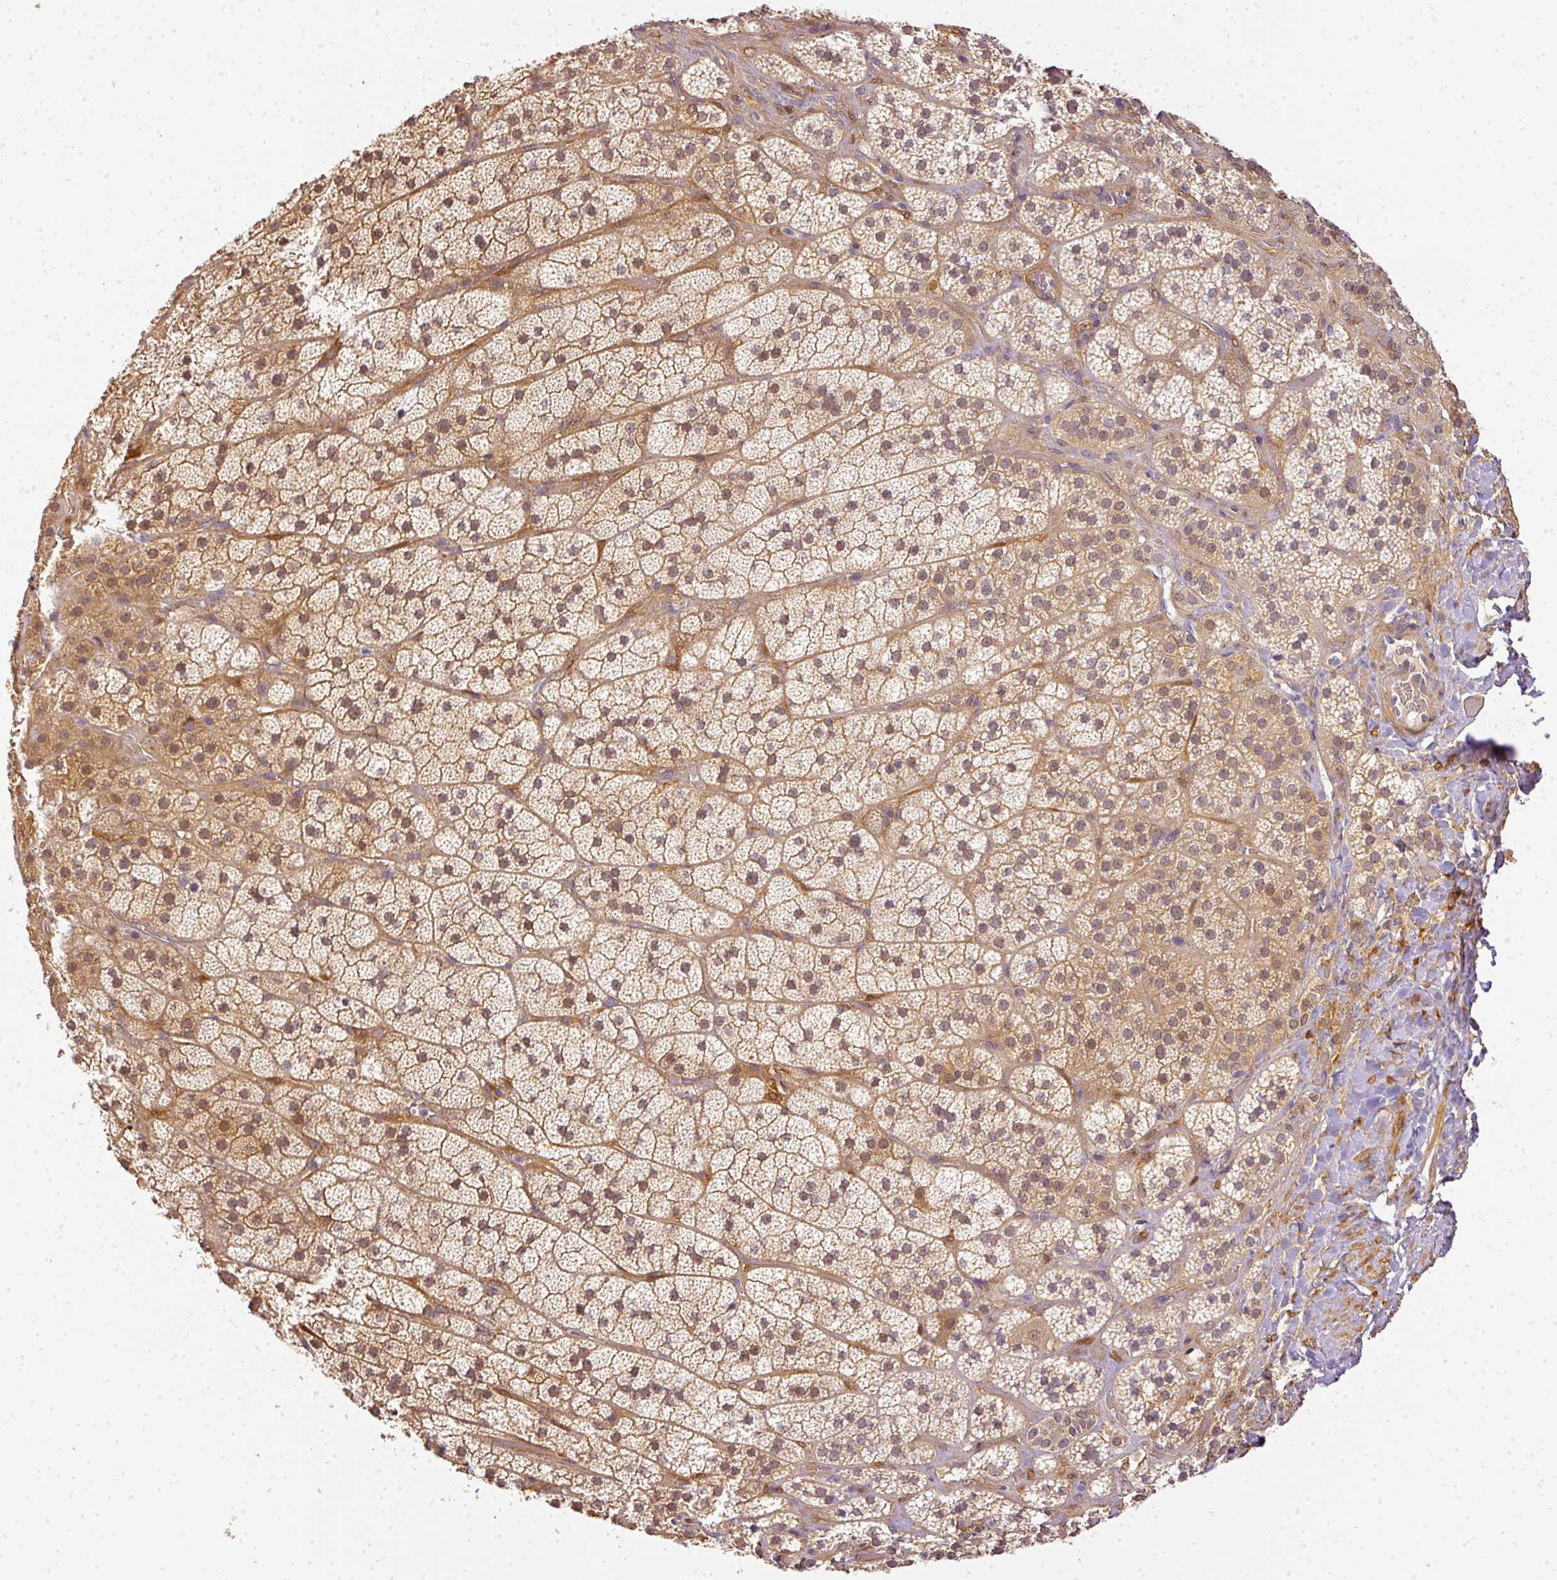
{"staining": {"intensity": "moderate", "quantity": ">75%", "location": "cytoplasmic/membranous"}, "tissue": "adrenal gland", "cell_type": "Glandular cells", "image_type": "normal", "snomed": [{"axis": "morphology", "description": "Normal tissue, NOS"}, {"axis": "topography", "description": "Adrenal gland"}], "caption": "IHC (DAB) staining of unremarkable adrenal gland shows moderate cytoplasmic/membranous protein expression in approximately >75% of glandular cells.", "gene": "ADH5", "patient": {"sex": "male", "age": 57}}